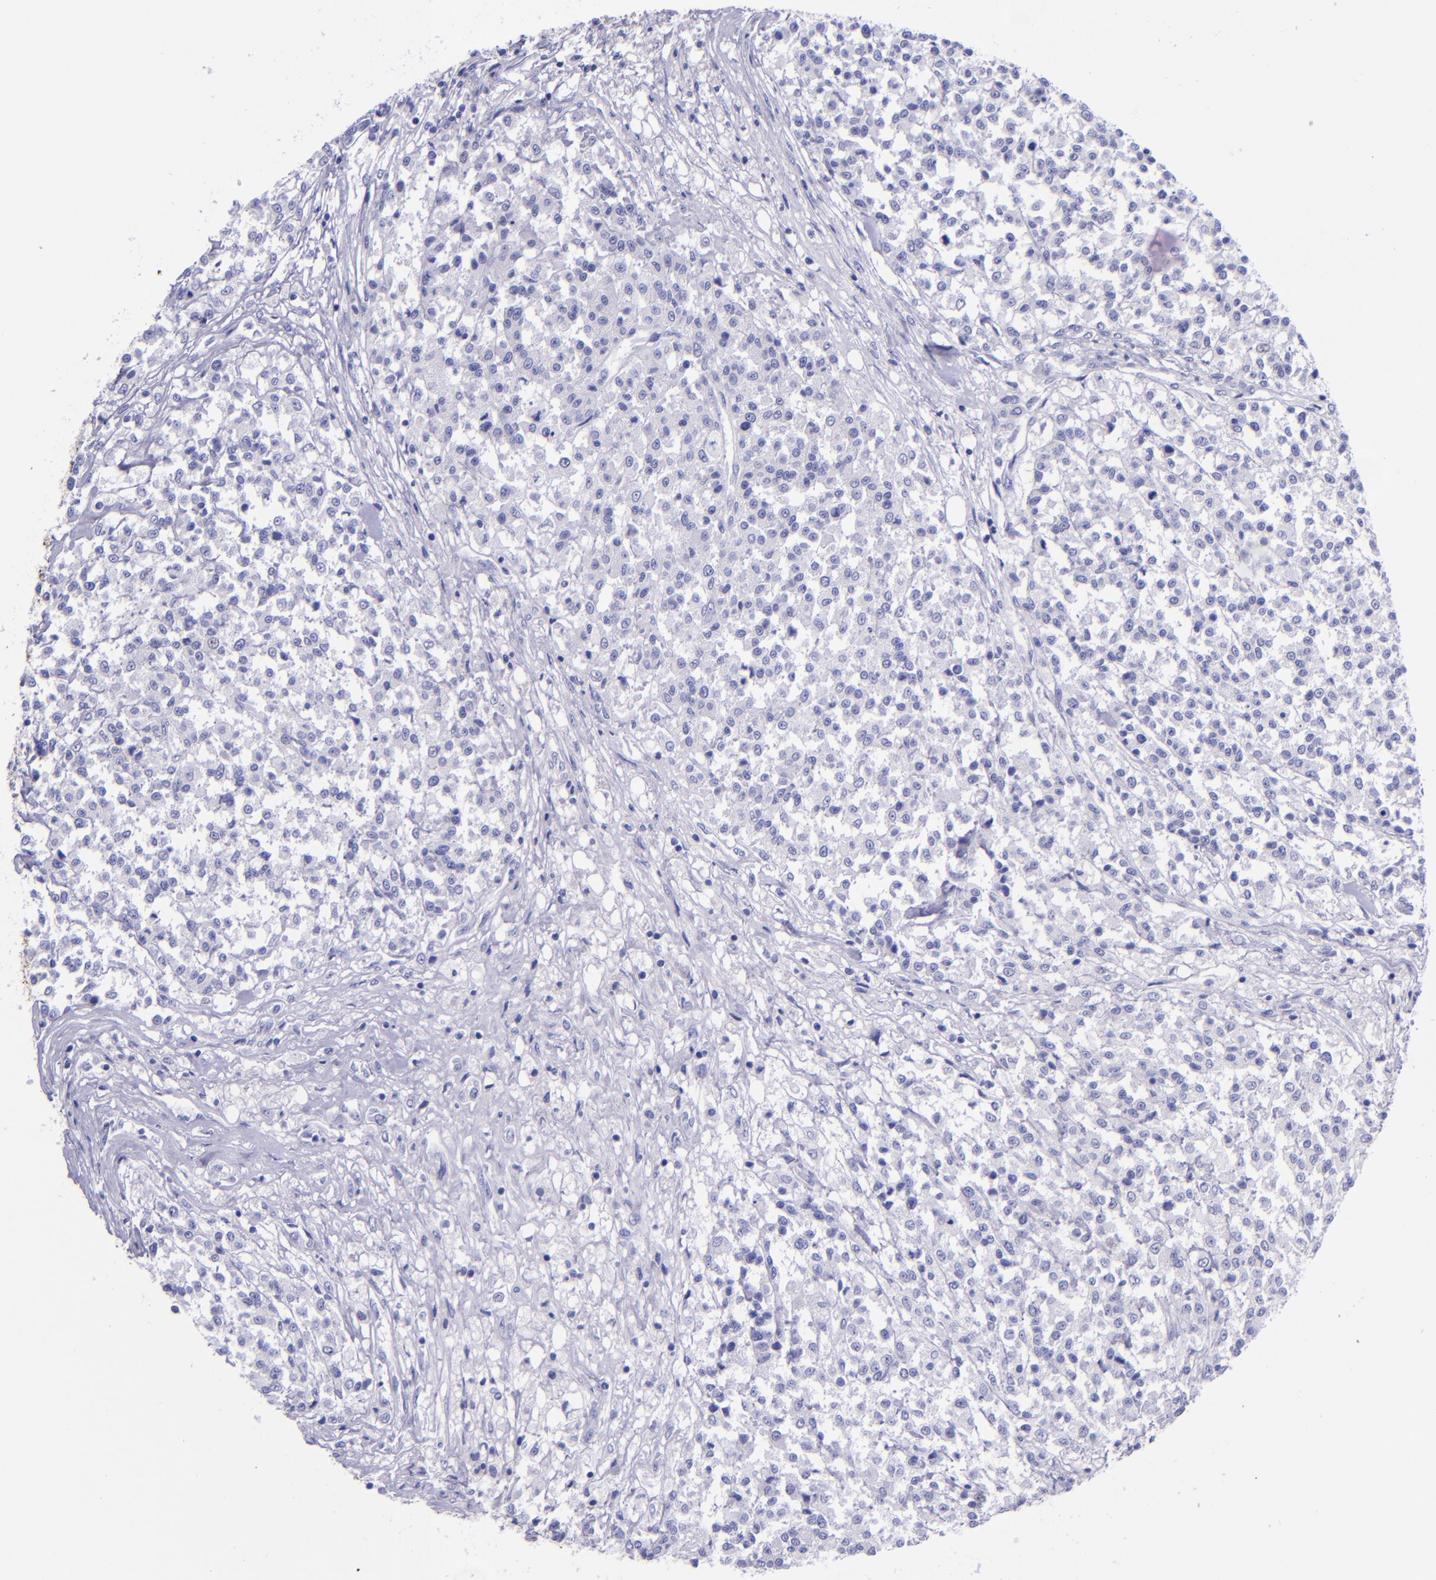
{"staining": {"intensity": "negative", "quantity": "none", "location": "none"}, "tissue": "testis cancer", "cell_type": "Tumor cells", "image_type": "cancer", "snomed": [{"axis": "morphology", "description": "Seminoma, NOS"}, {"axis": "topography", "description": "Testis"}], "caption": "This is an IHC micrograph of seminoma (testis). There is no expression in tumor cells.", "gene": "KRT4", "patient": {"sex": "male", "age": 59}}